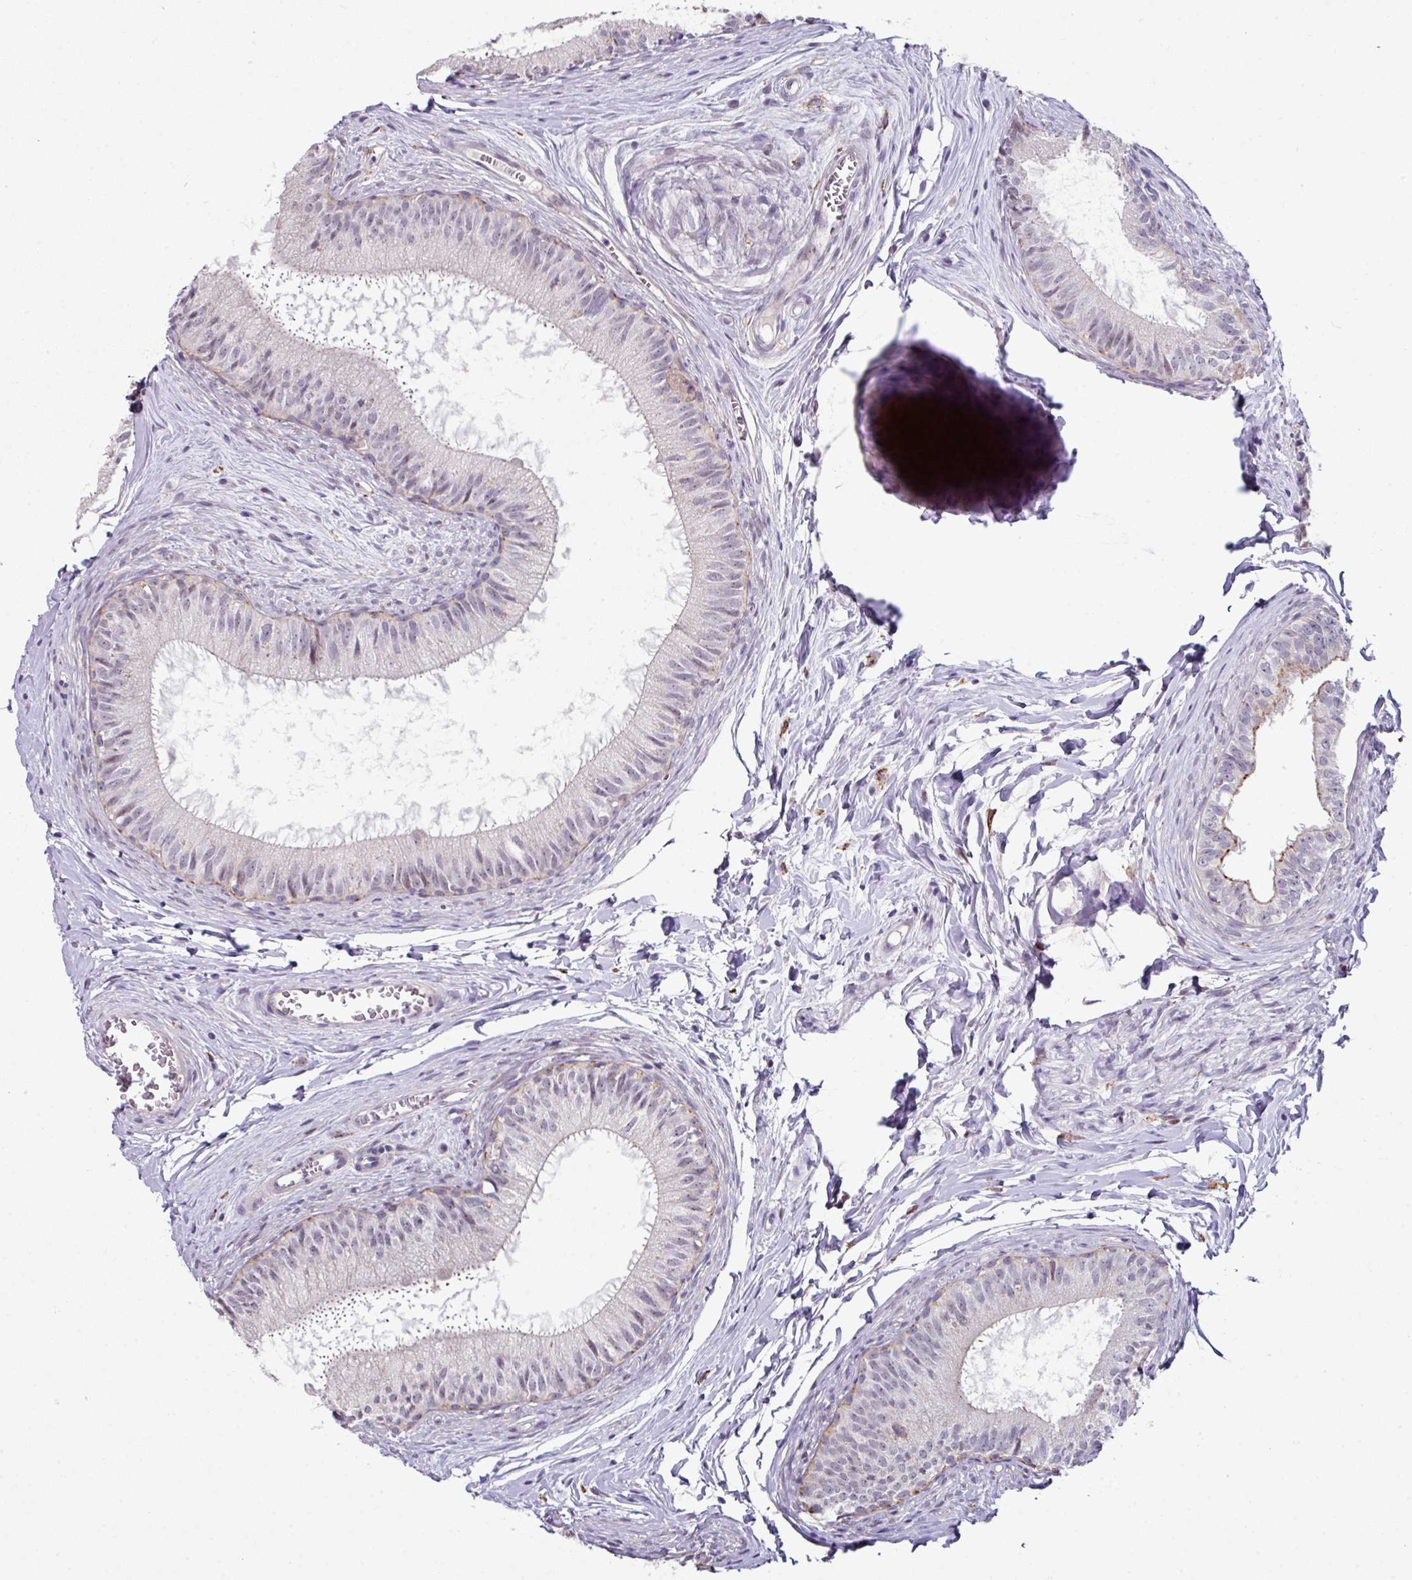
{"staining": {"intensity": "weak", "quantity": "<25%", "location": "cytoplasmic/membranous"}, "tissue": "epididymis", "cell_type": "Glandular cells", "image_type": "normal", "snomed": [{"axis": "morphology", "description": "Normal tissue, NOS"}, {"axis": "topography", "description": "Epididymis"}], "caption": "DAB immunohistochemical staining of normal human epididymis displays no significant expression in glandular cells. (DAB (3,3'-diaminobenzidine) IHC visualized using brightfield microscopy, high magnification).", "gene": "BMS1", "patient": {"sex": "male", "age": 25}}